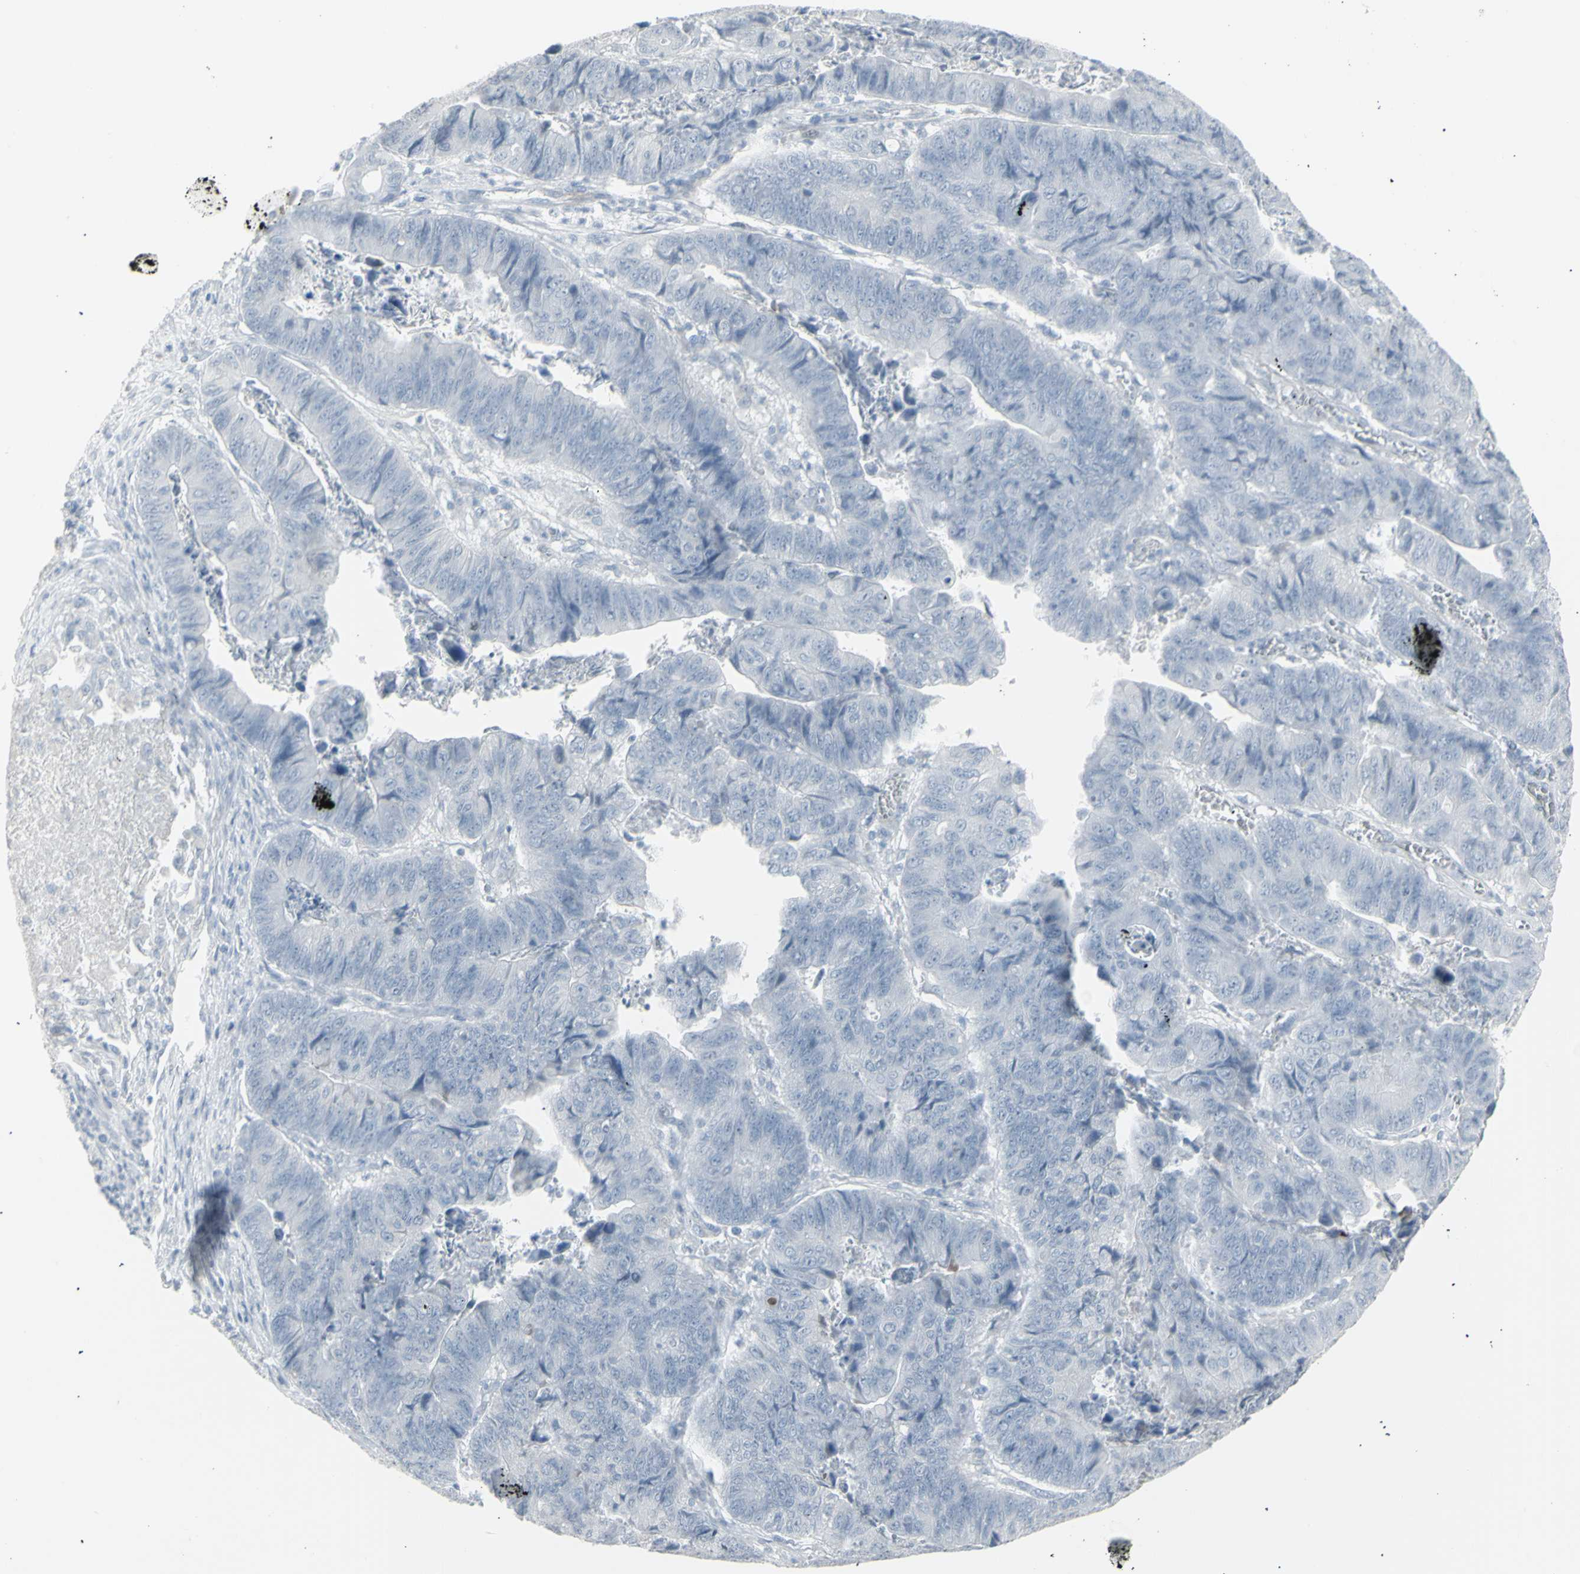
{"staining": {"intensity": "negative", "quantity": "none", "location": "none"}, "tissue": "stomach cancer", "cell_type": "Tumor cells", "image_type": "cancer", "snomed": [{"axis": "morphology", "description": "Adenocarcinoma, NOS"}, {"axis": "topography", "description": "Stomach, lower"}], "caption": "A high-resolution image shows immunohistochemistry (IHC) staining of stomach cancer (adenocarcinoma), which shows no significant expression in tumor cells.", "gene": "YBX2", "patient": {"sex": "male", "age": 77}}